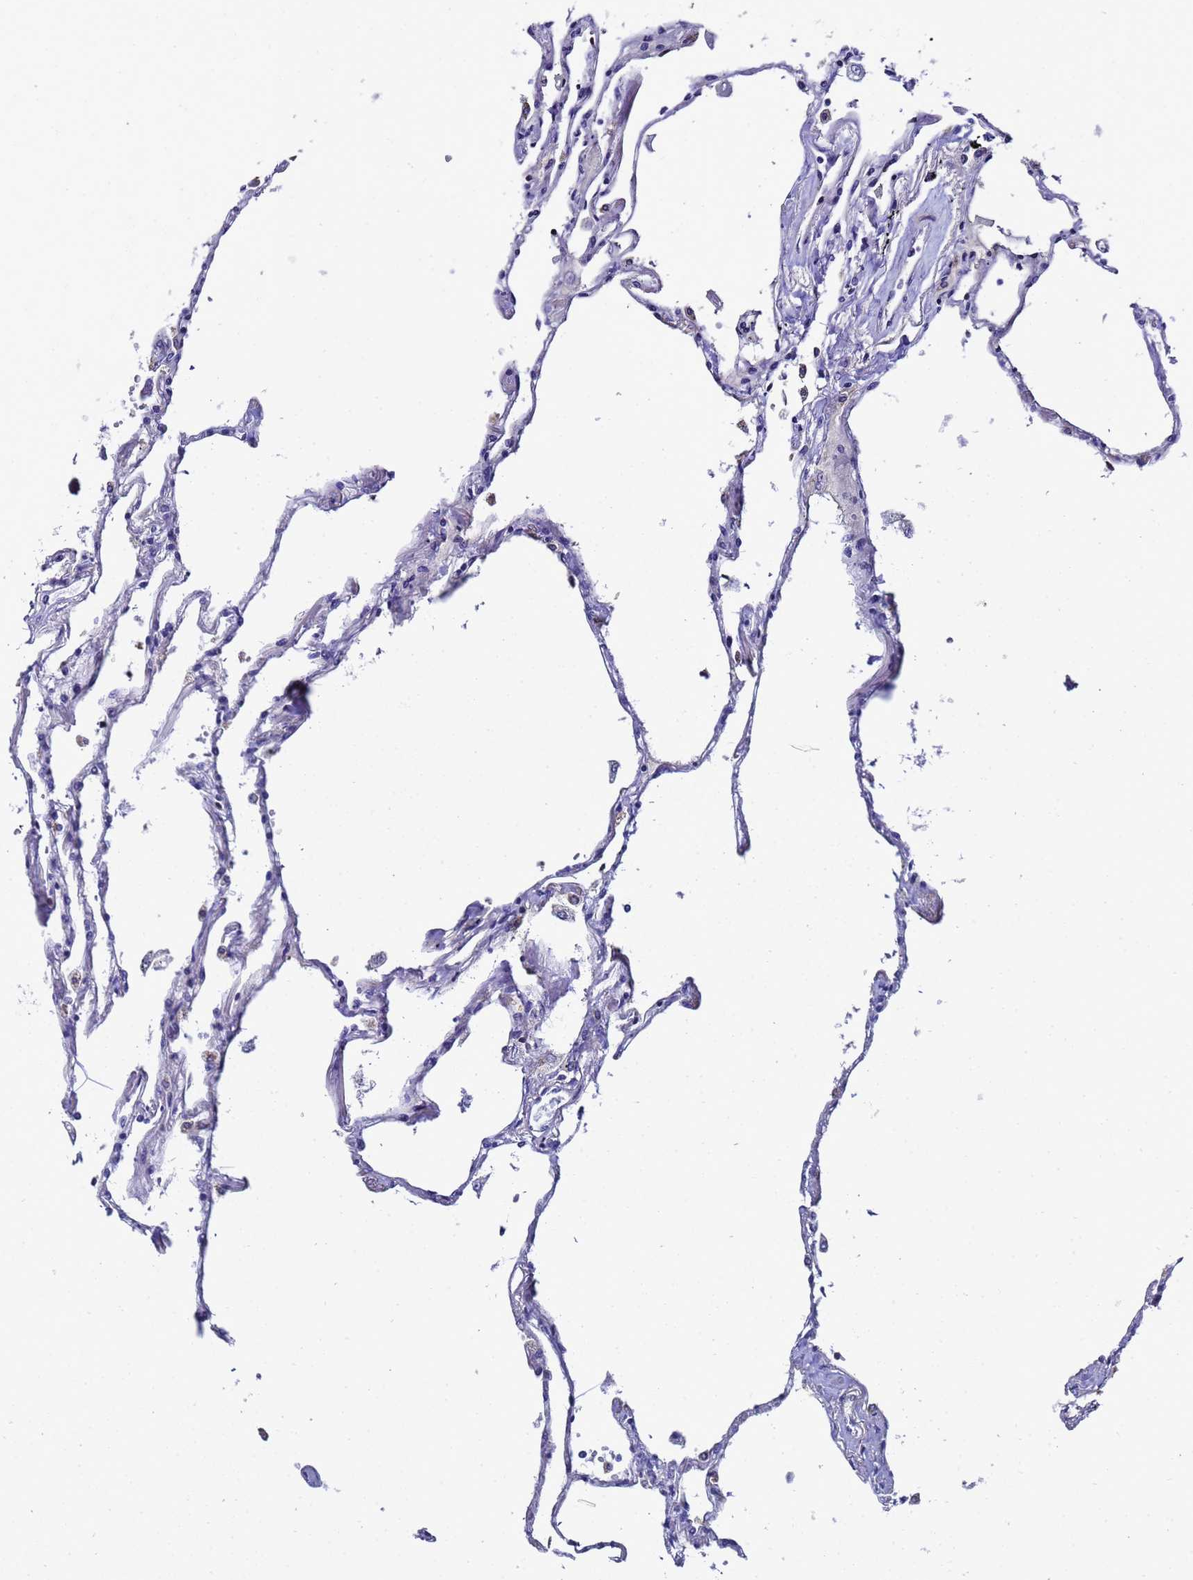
{"staining": {"intensity": "negative", "quantity": "none", "location": "none"}, "tissue": "lung", "cell_type": "Alveolar cells", "image_type": "normal", "snomed": [{"axis": "morphology", "description": "Normal tissue, NOS"}, {"axis": "topography", "description": "Lung"}], "caption": "DAB immunohistochemical staining of benign lung displays no significant expression in alveolar cells.", "gene": "ANAPC13", "patient": {"sex": "female", "age": 67}}